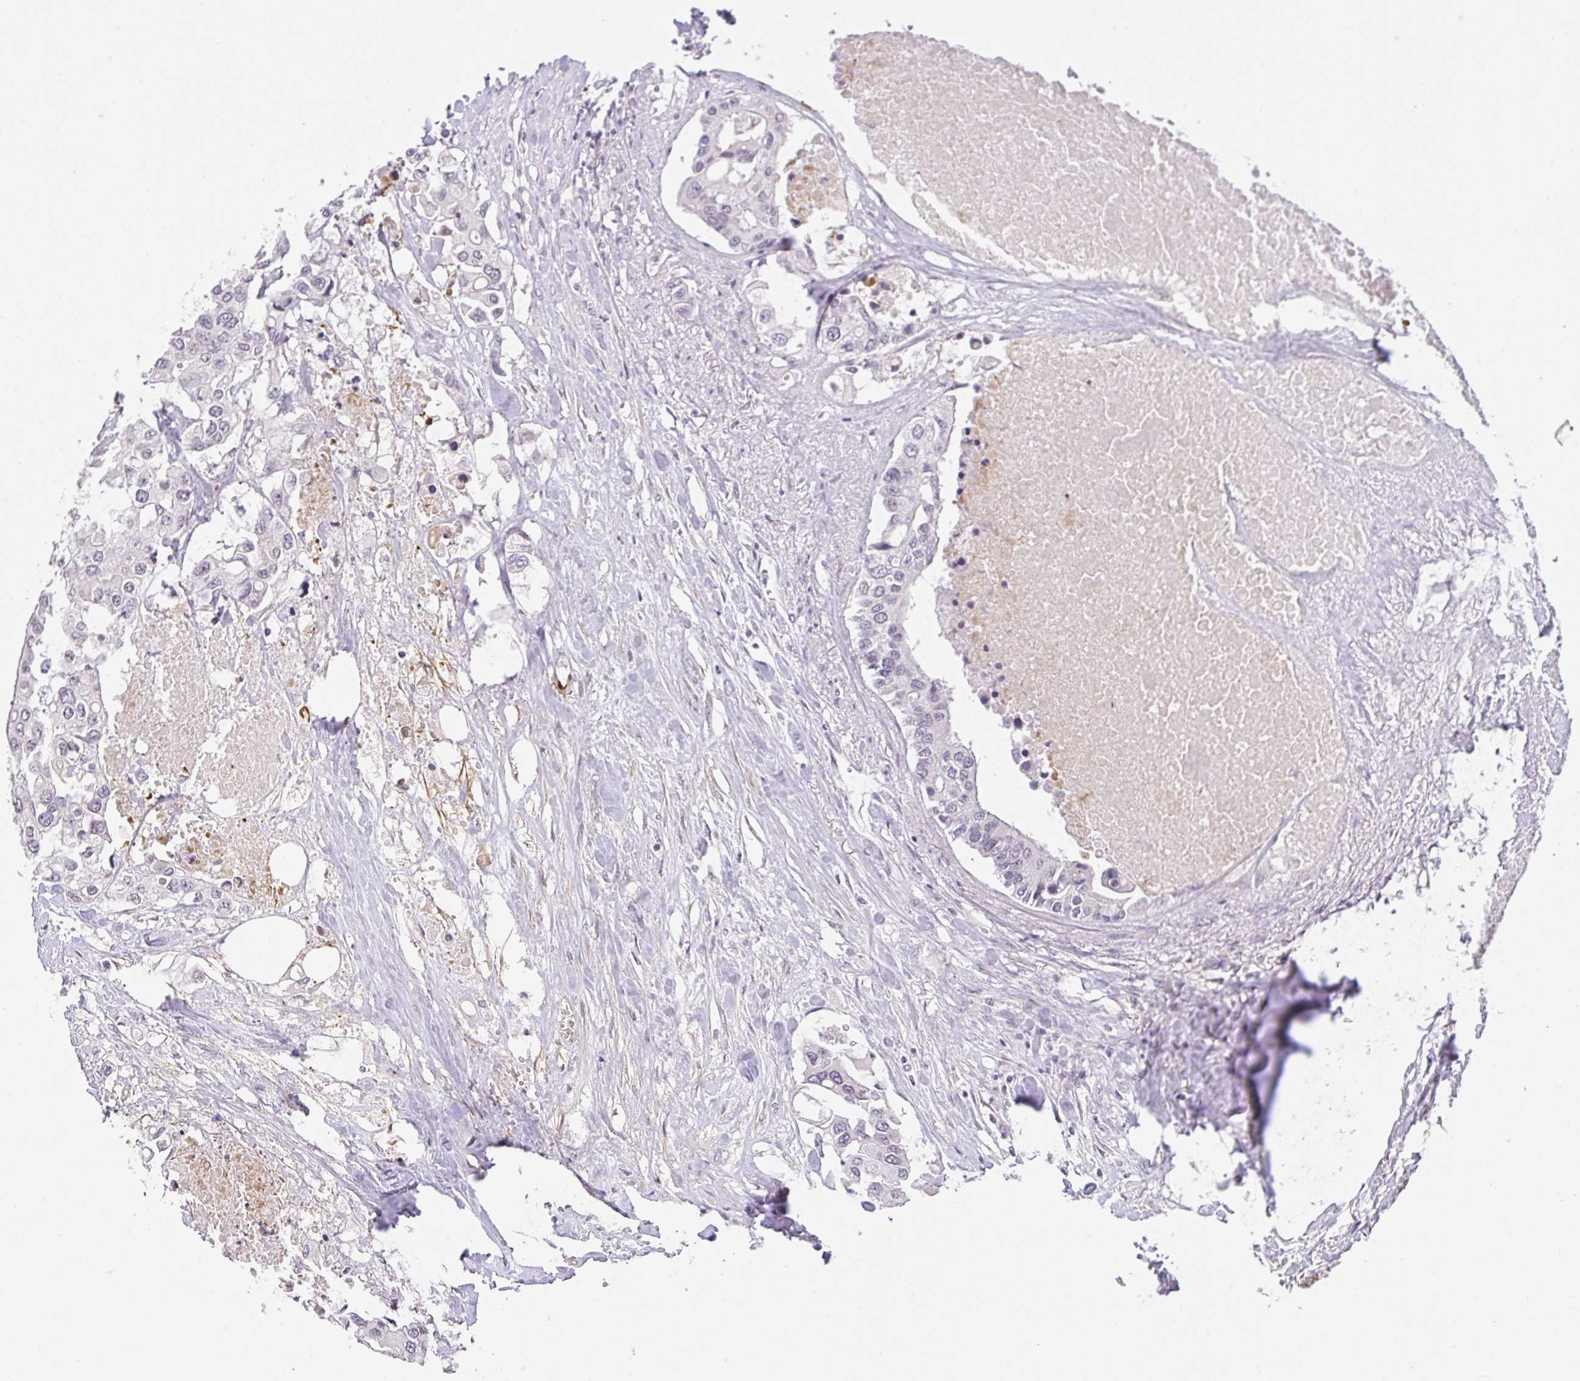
{"staining": {"intensity": "negative", "quantity": "none", "location": "none"}, "tissue": "colorectal cancer", "cell_type": "Tumor cells", "image_type": "cancer", "snomed": [{"axis": "morphology", "description": "Adenocarcinoma, NOS"}, {"axis": "topography", "description": "Colon"}], "caption": "This is an immunohistochemistry (IHC) image of colorectal cancer (adenocarcinoma). There is no positivity in tumor cells.", "gene": "CACNA1S", "patient": {"sex": "male", "age": 77}}